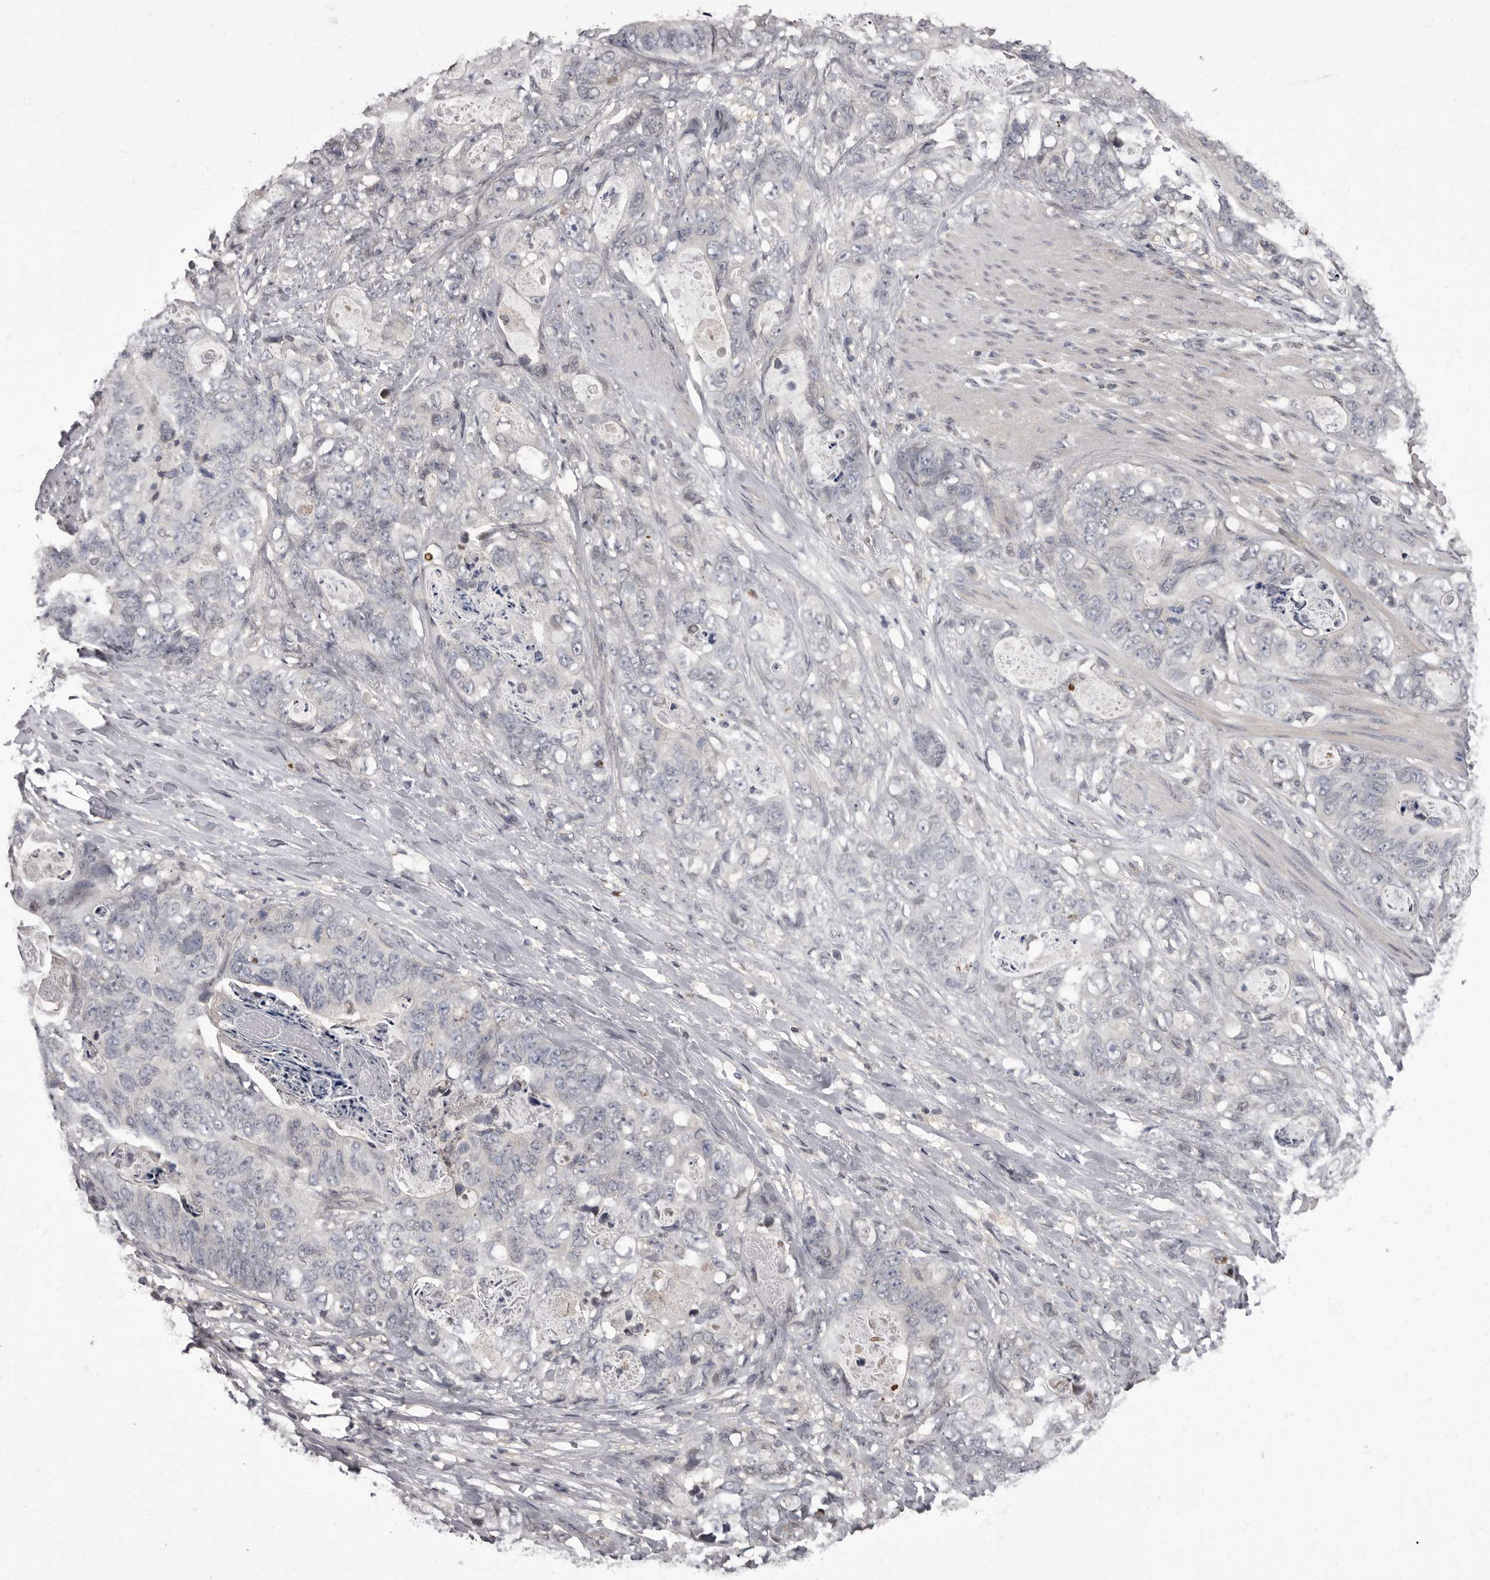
{"staining": {"intensity": "negative", "quantity": "none", "location": "none"}, "tissue": "stomach cancer", "cell_type": "Tumor cells", "image_type": "cancer", "snomed": [{"axis": "morphology", "description": "Normal tissue, NOS"}, {"axis": "morphology", "description": "Adenocarcinoma, NOS"}, {"axis": "topography", "description": "Stomach"}], "caption": "Tumor cells show no significant protein expression in stomach adenocarcinoma.", "gene": "C1orf50", "patient": {"sex": "female", "age": 89}}